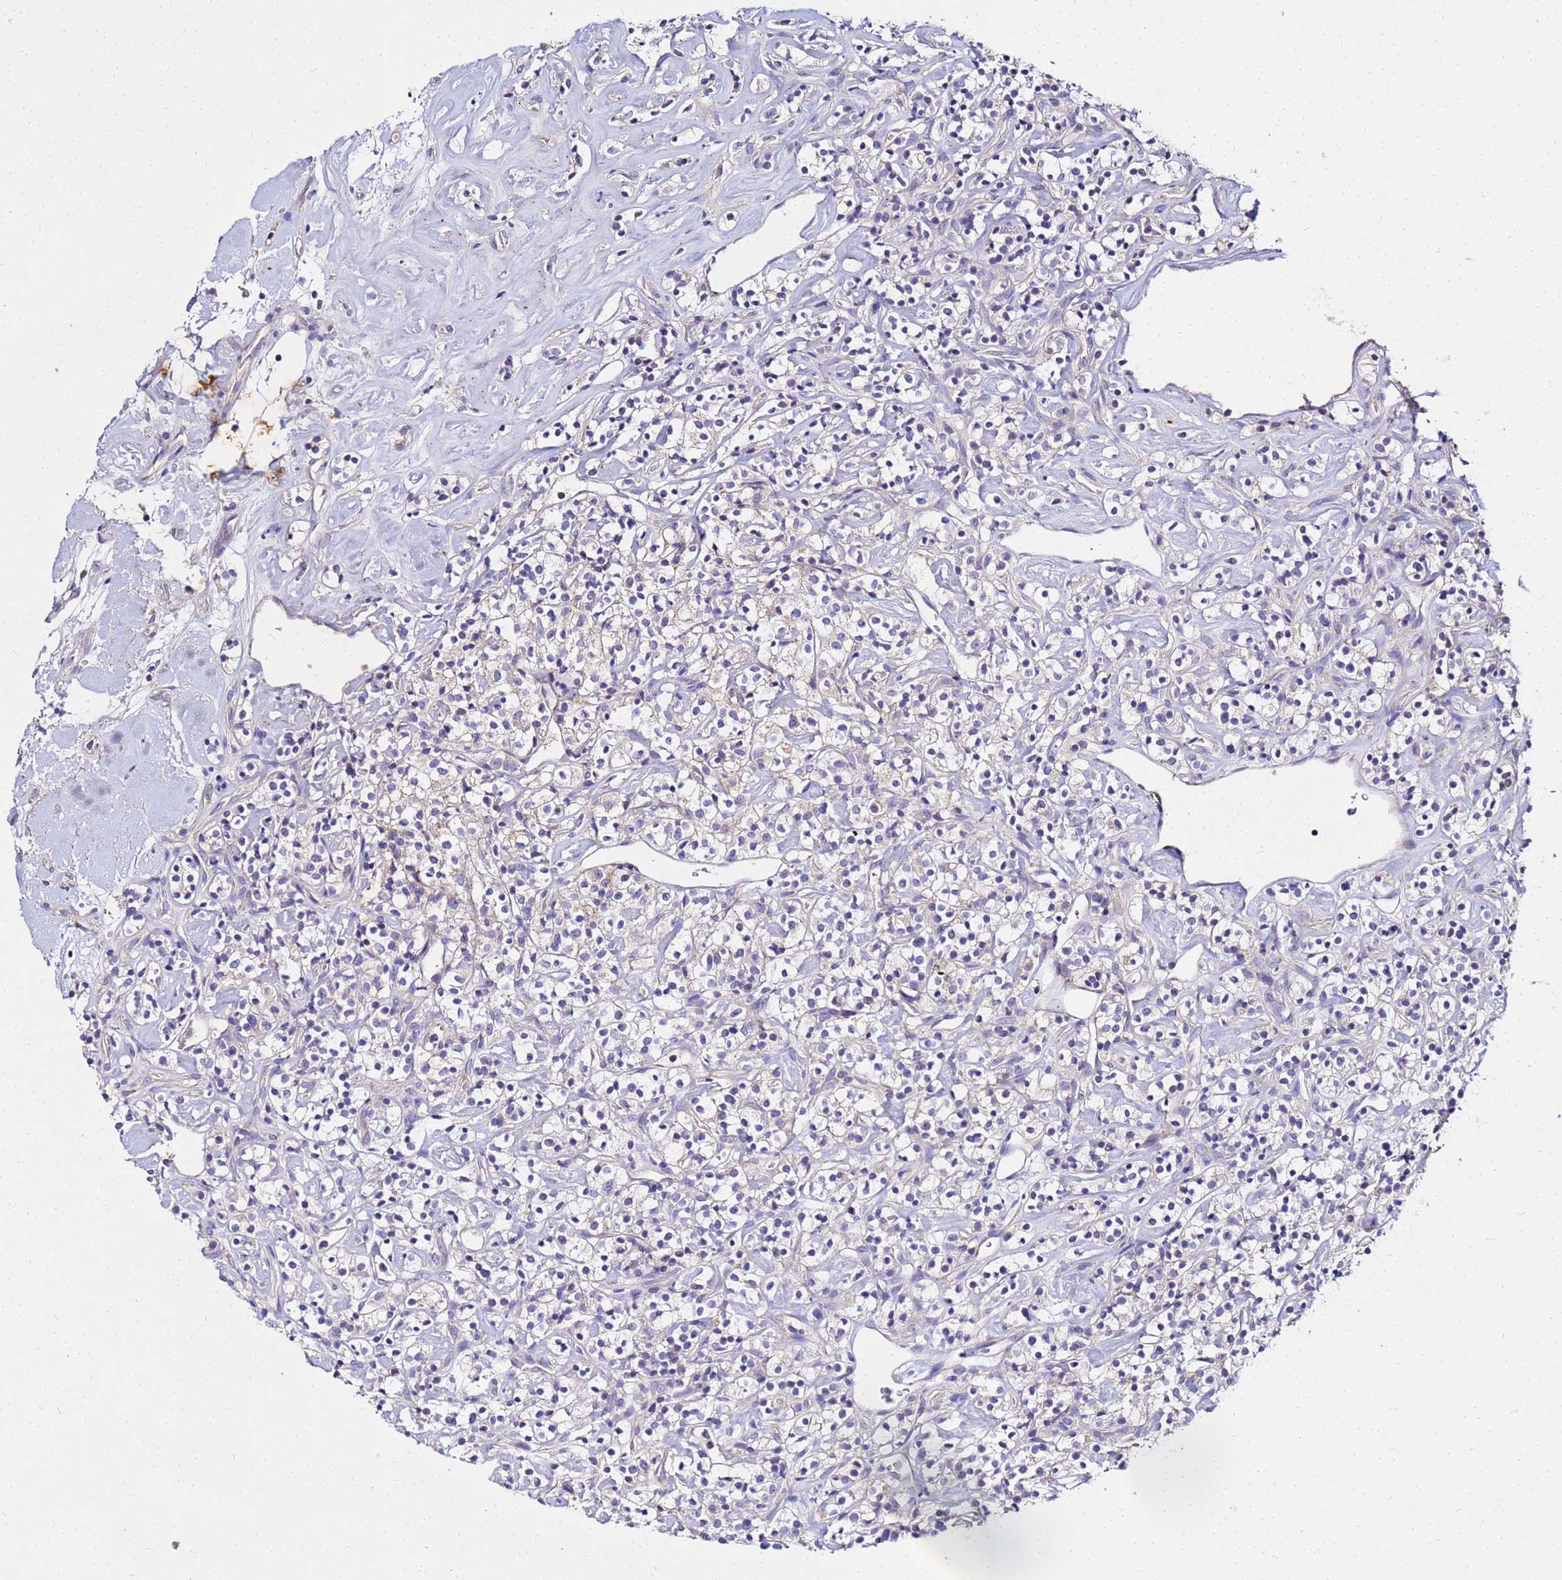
{"staining": {"intensity": "negative", "quantity": "none", "location": "none"}, "tissue": "renal cancer", "cell_type": "Tumor cells", "image_type": "cancer", "snomed": [{"axis": "morphology", "description": "Adenocarcinoma, NOS"}, {"axis": "topography", "description": "Kidney"}], "caption": "There is no significant staining in tumor cells of renal adenocarcinoma.", "gene": "COX14", "patient": {"sex": "male", "age": 77}}